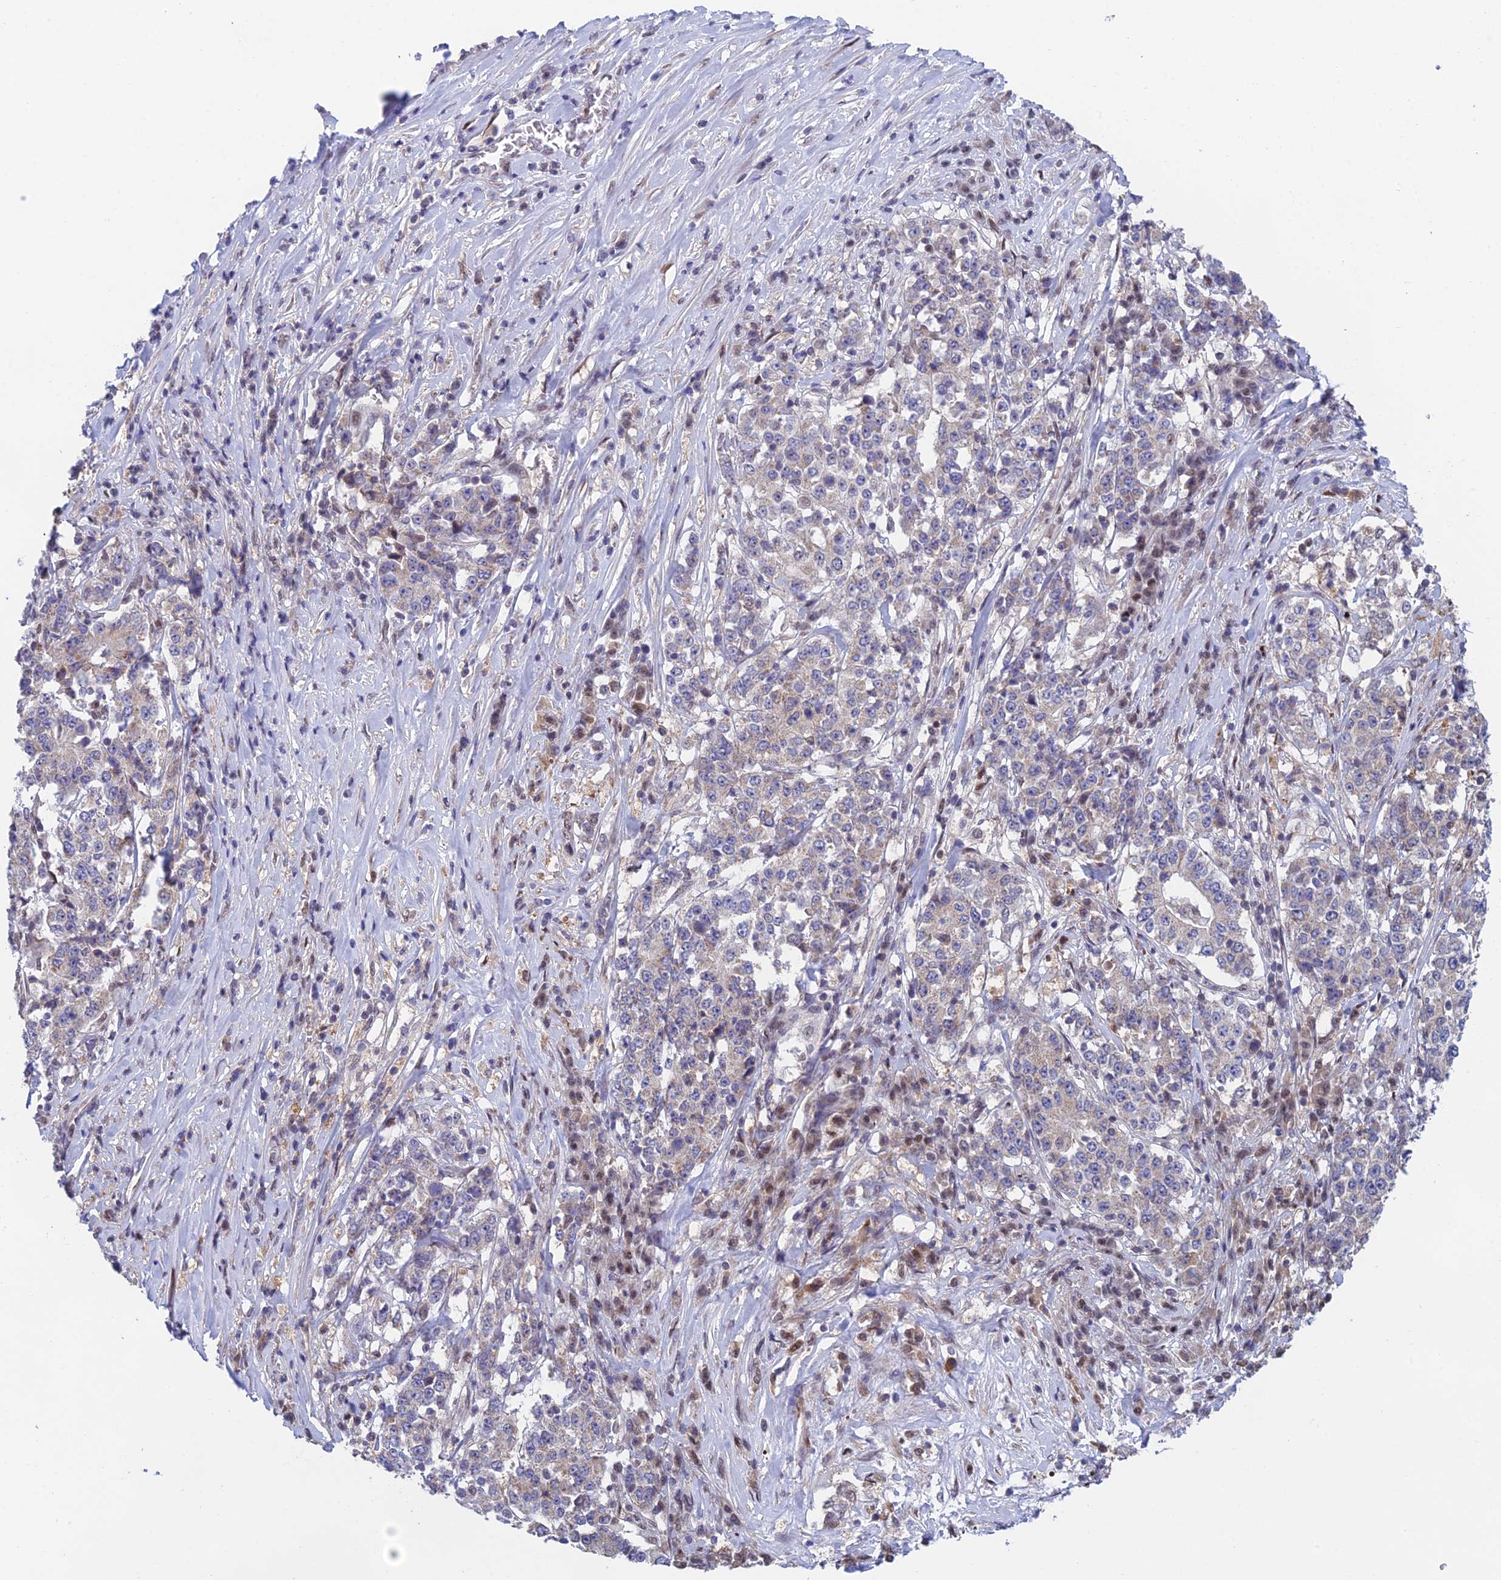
{"staining": {"intensity": "negative", "quantity": "none", "location": "none"}, "tissue": "stomach cancer", "cell_type": "Tumor cells", "image_type": "cancer", "snomed": [{"axis": "morphology", "description": "Adenocarcinoma, NOS"}, {"axis": "topography", "description": "Stomach"}], "caption": "An immunohistochemistry histopathology image of stomach adenocarcinoma is shown. There is no staining in tumor cells of stomach adenocarcinoma.", "gene": "MRPL17", "patient": {"sex": "male", "age": 59}}